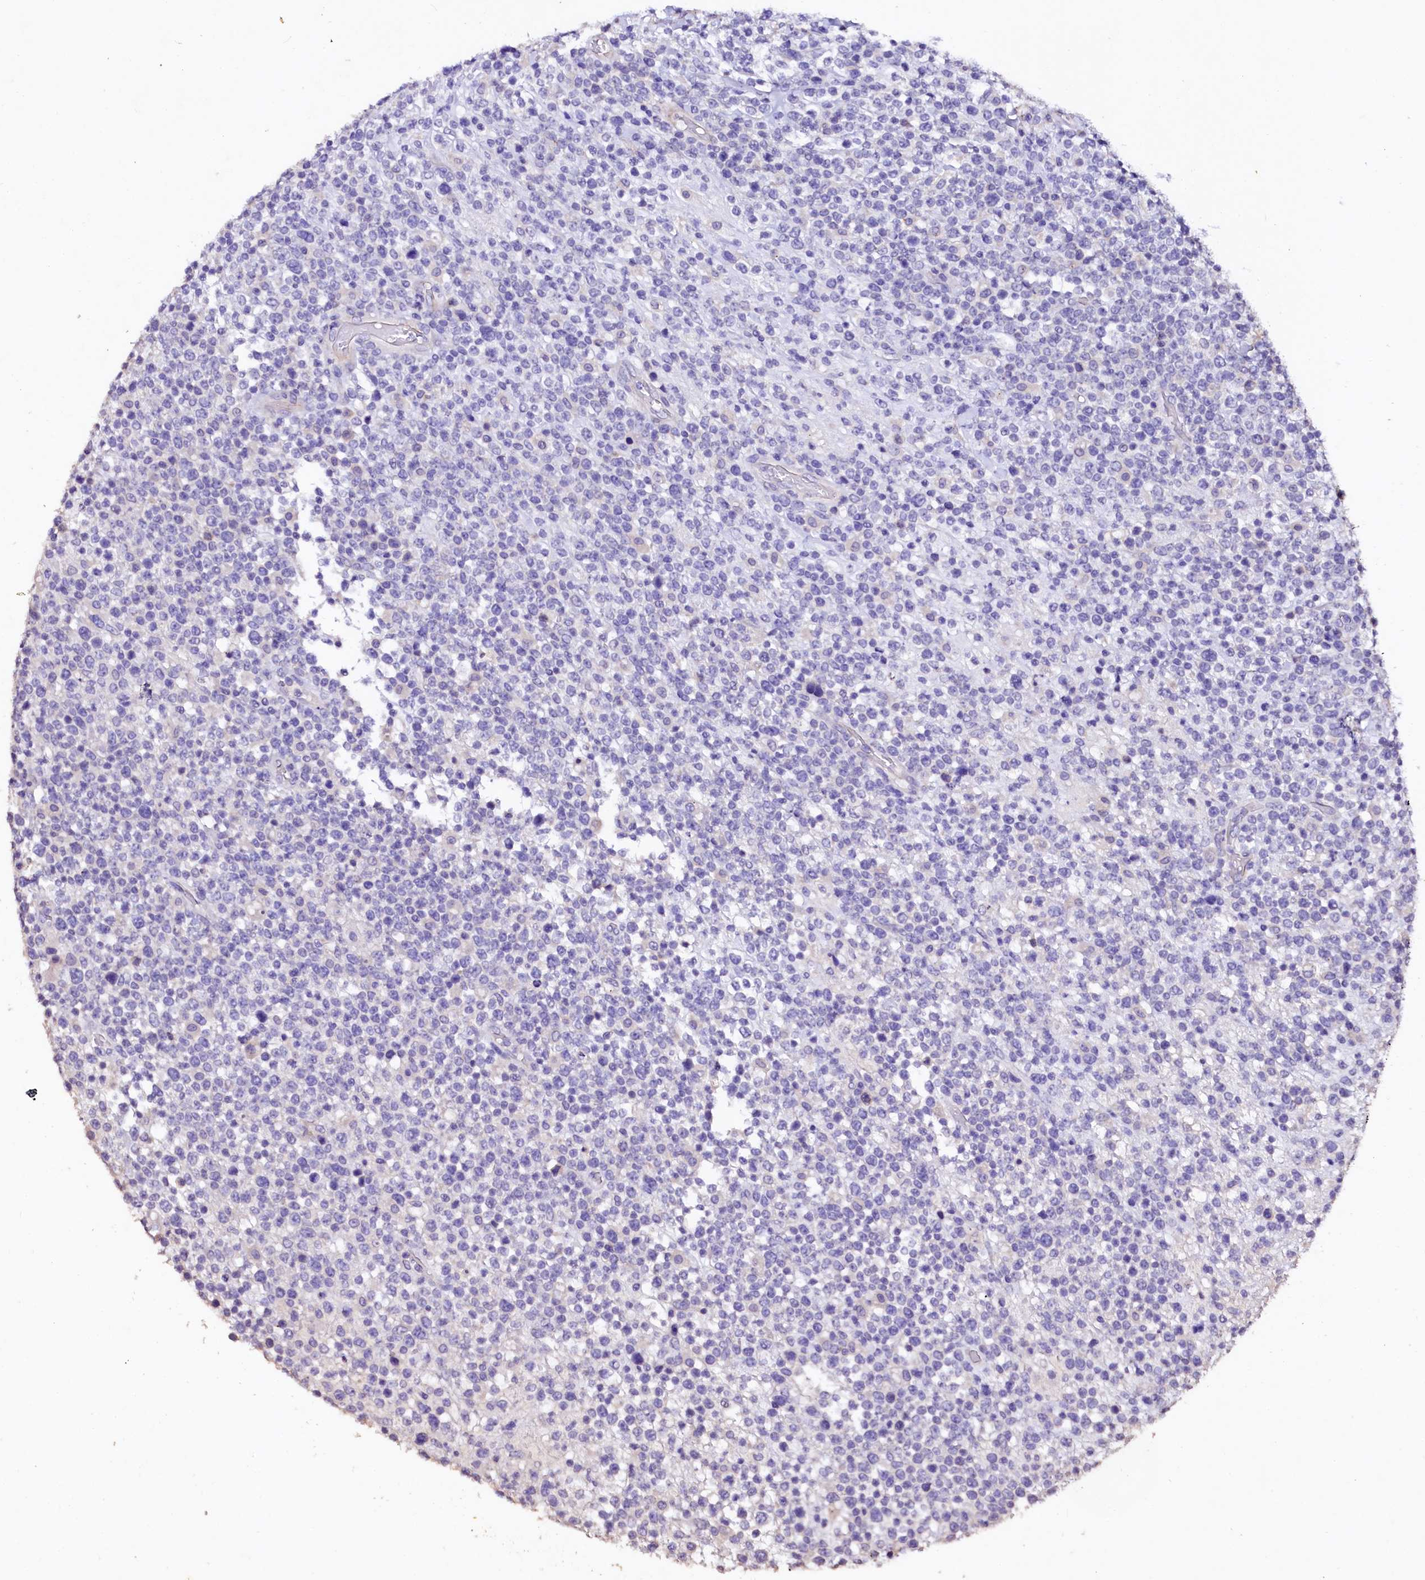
{"staining": {"intensity": "negative", "quantity": "none", "location": "none"}, "tissue": "lymphoma", "cell_type": "Tumor cells", "image_type": "cancer", "snomed": [{"axis": "morphology", "description": "Malignant lymphoma, non-Hodgkin's type, High grade"}, {"axis": "topography", "description": "Colon"}], "caption": "Tumor cells show no significant positivity in high-grade malignant lymphoma, non-Hodgkin's type.", "gene": "VPS36", "patient": {"sex": "female", "age": 53}}